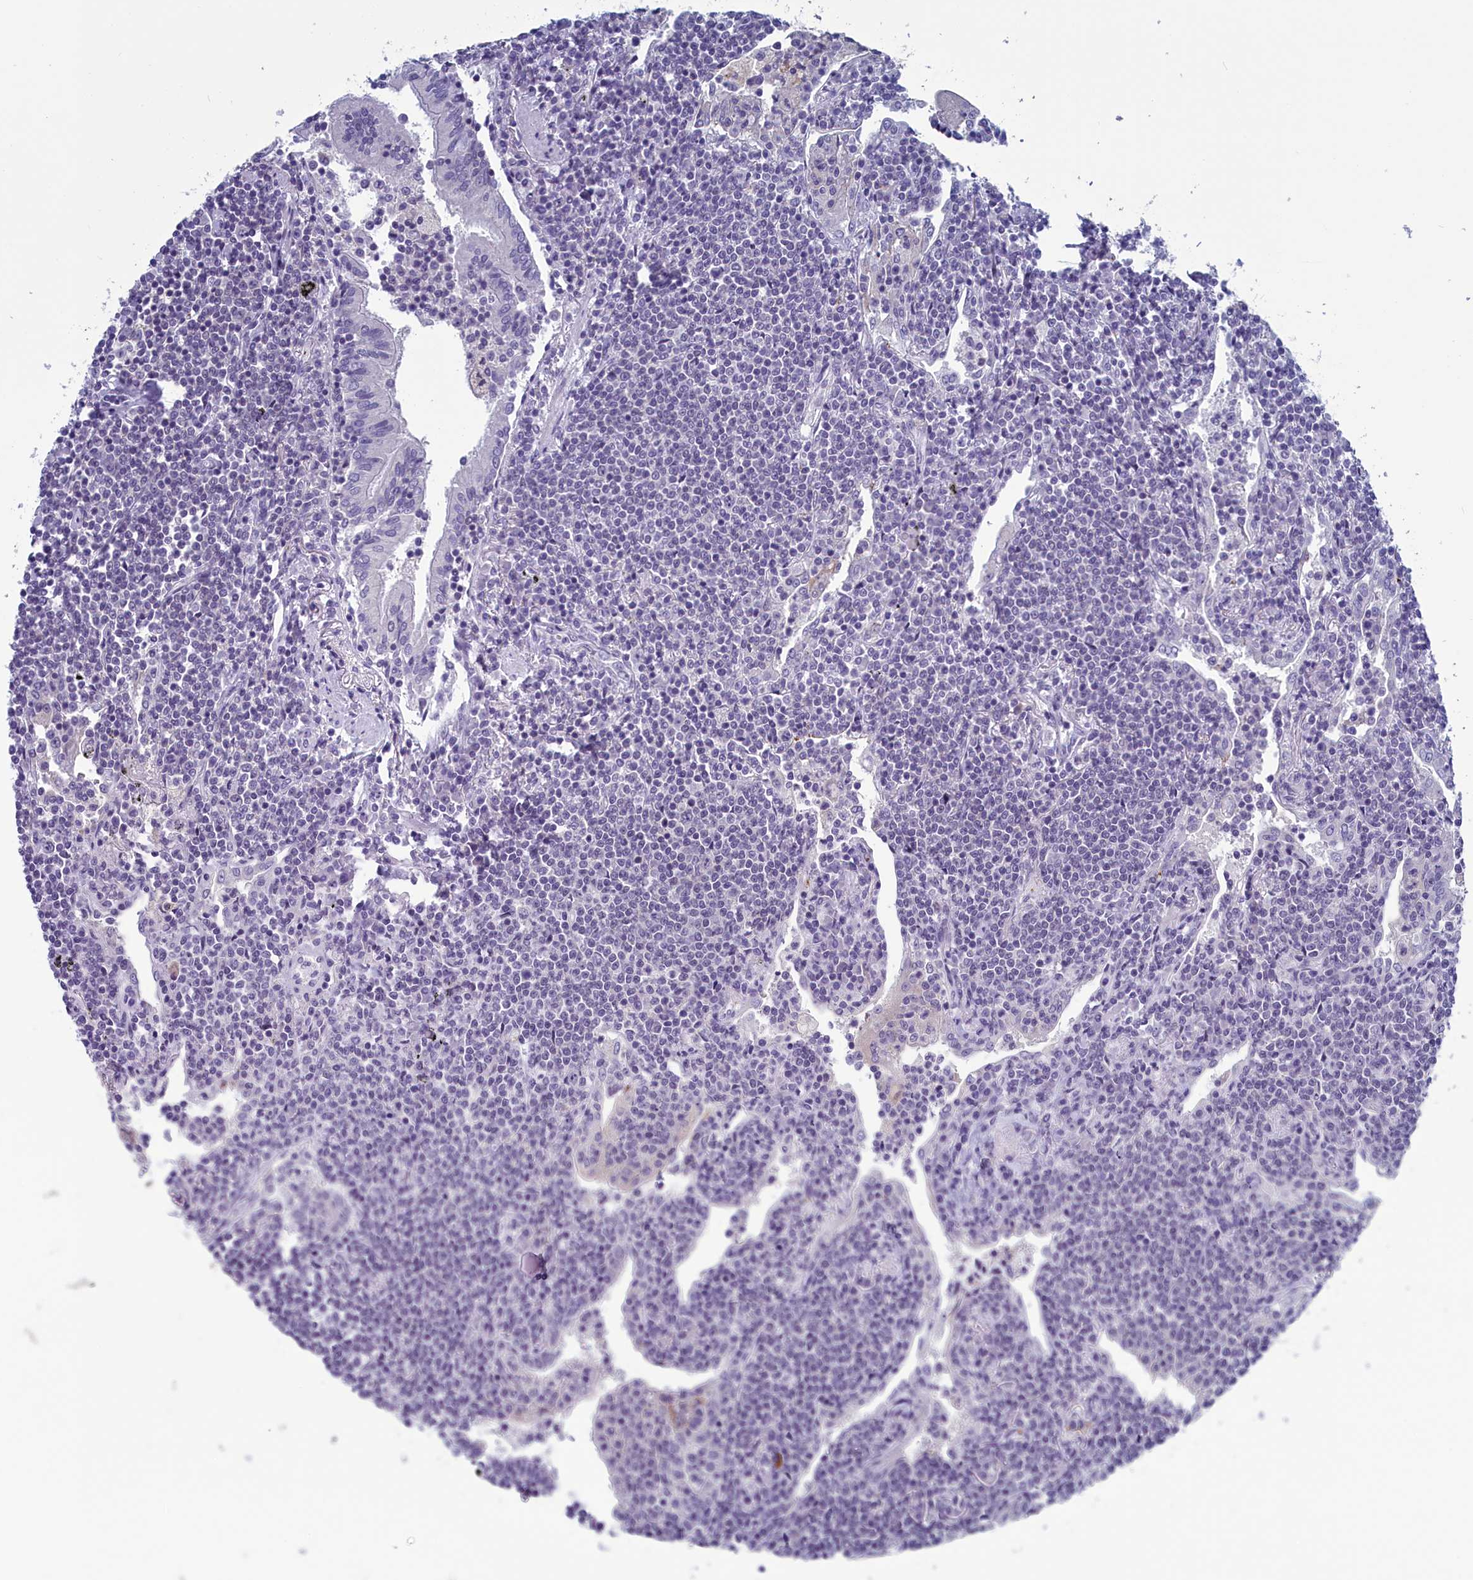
{"staining": {"intensity": "negative", "quantity": "none", "location": "none"}, "tissue": "lymphoma", "cell_type": "Tumor cells", "image_type": "cancer", "snomed": [{"axis": "morphology", "description": "Malignant lymphoma, non-Hodgkin's type, Low grade"}, {"axis": "topography", "description": "Lung"}], "caption": "A photomicrograph of human malignant lymphoma, non-Hodgkin's type (low-grade) is negative for staining in tumor cells.", "gene": "AIFM2", "patient": {"sex": "female", "age": 71}}